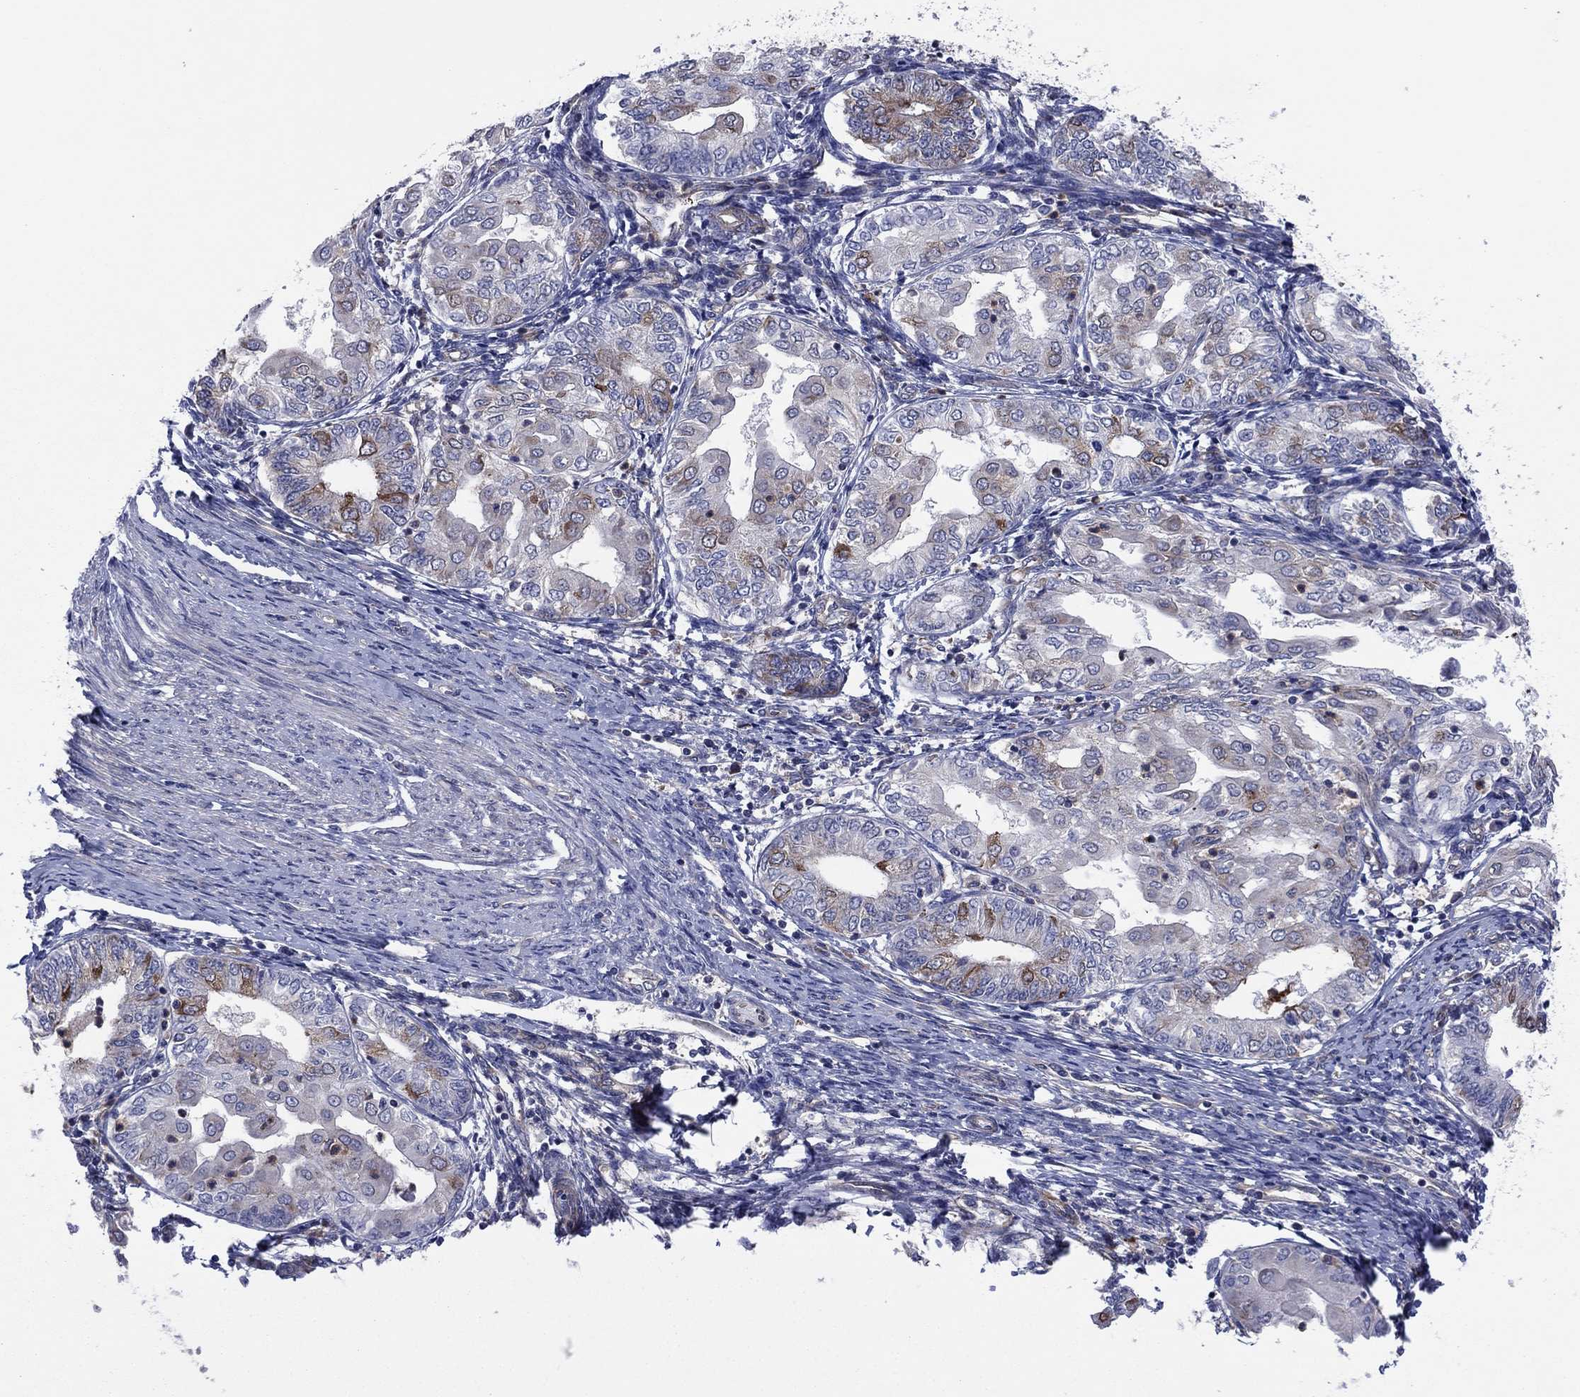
{"staining": {"intensity": "strong", "quantity": "<25%", "location": "cytoplasmic/membranous"}, "tissue": "endometrial cancer", "cell_type": "Tumor cells", "image_type": "cancer", "snomed": [{"axis": "morphology", "description": "Adenocarcinoma, NOS"}, {"axis": "topography", "description": "Endometrium"}], "caption": "Endometrial cancer (adenocarcinoma) stained with a brown dye demonstrates strong cytoplasmic/membranous positive positivity in approximately <25% of tumor cells.", "gene": "GPR155", "patient": {"sex": "female", "age": 68}}